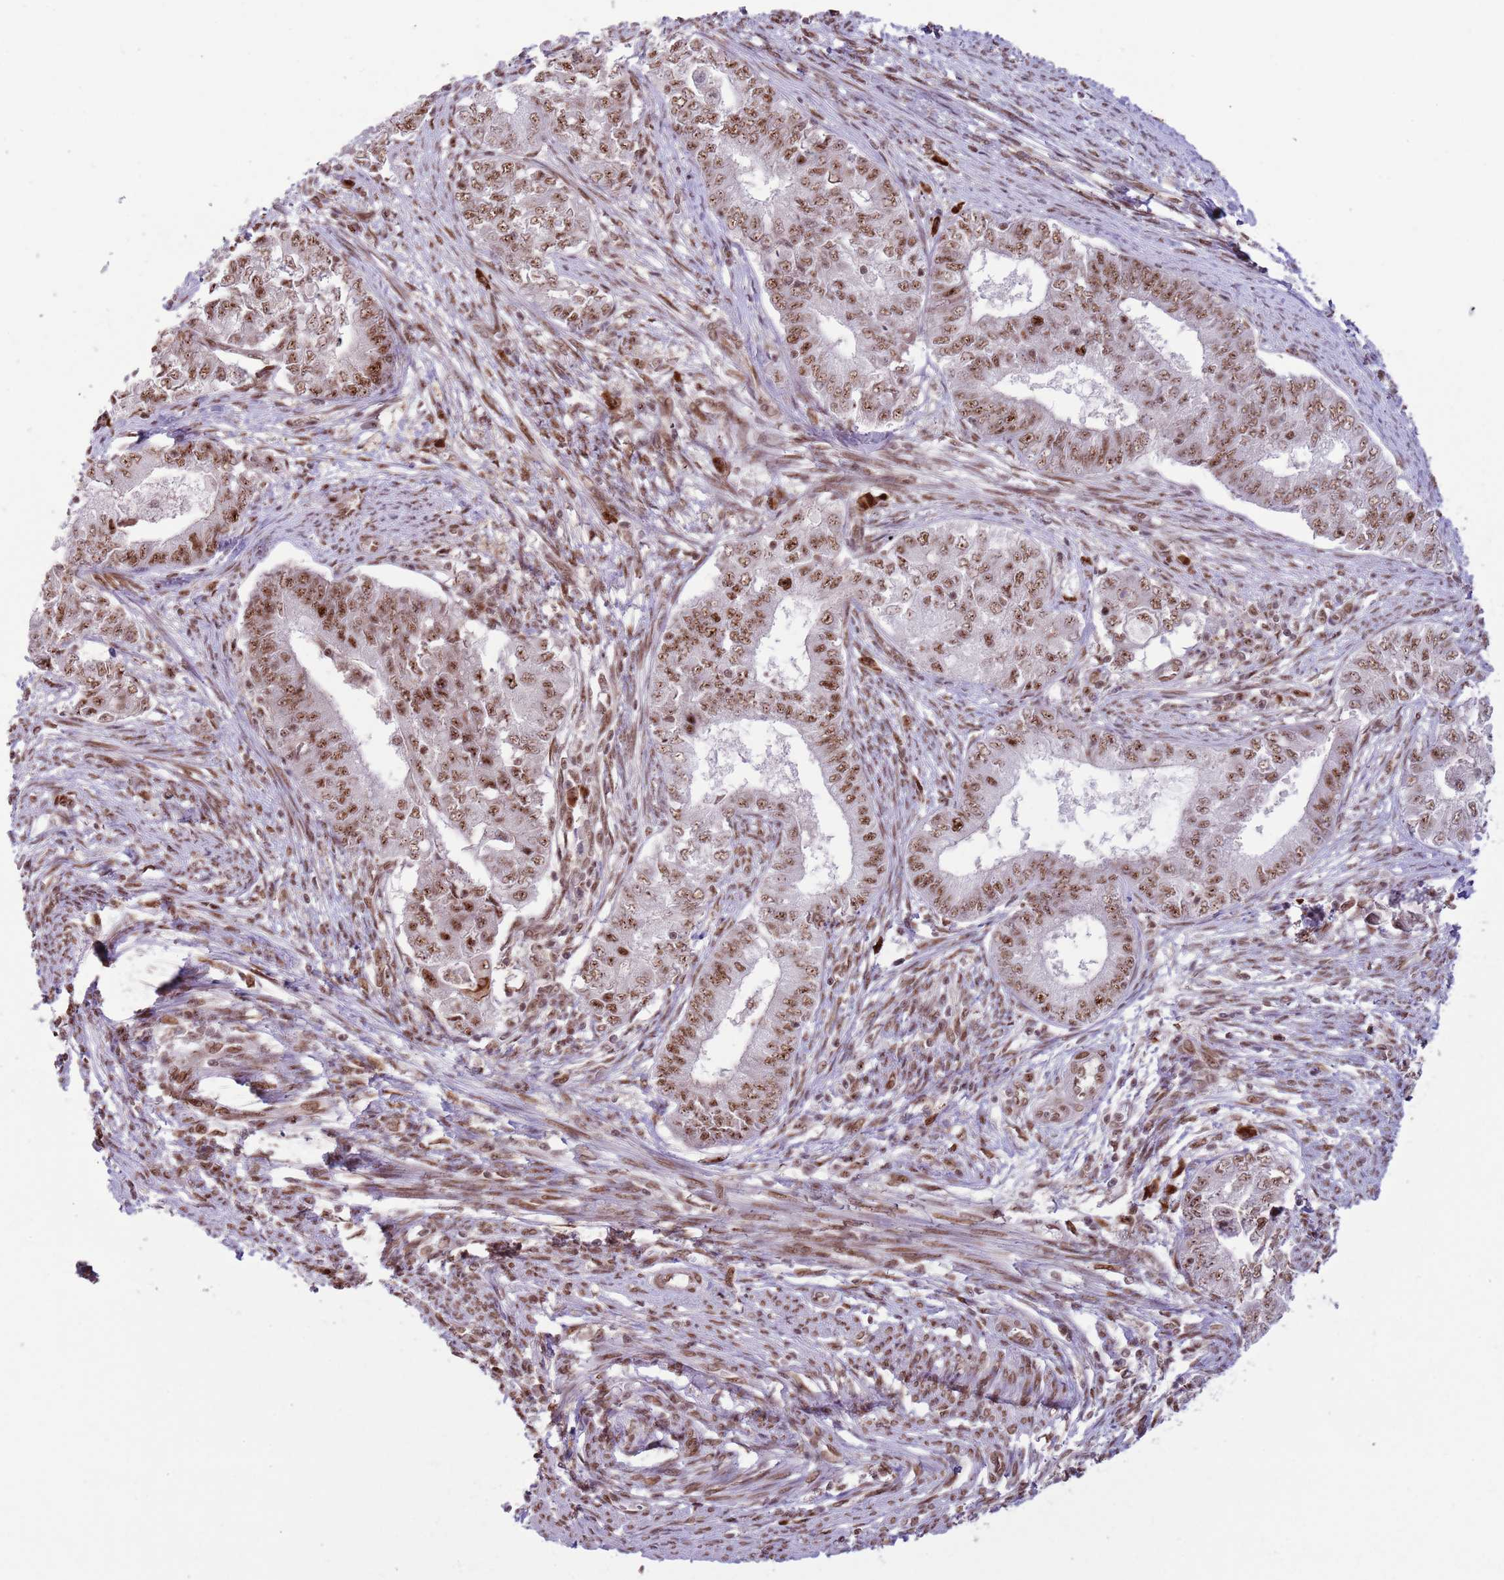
{"staining": {"intensity": "moderate", "quantity": ">75%", "location": "nuclear"}, "tissue": "endometrial cancer", "cell_type": "Tumor cells", "image_type": "cancer", "snomed": [{"axis": "morphology", "description": "Adenocarcinoma, NOS"}, {"axis": "topography", "description": "Endometrium"}], "caption": "Endometrial cancer stained for a protein exhibits moderate nuclear positivity in tumor cells. The staining was performed using DAB, with brown indicating positive protein expression. Nuclei are stained blue with hematoxylin.", "gene": "SIPA1L3", "patient": {"sex": "female", "age": 62}}